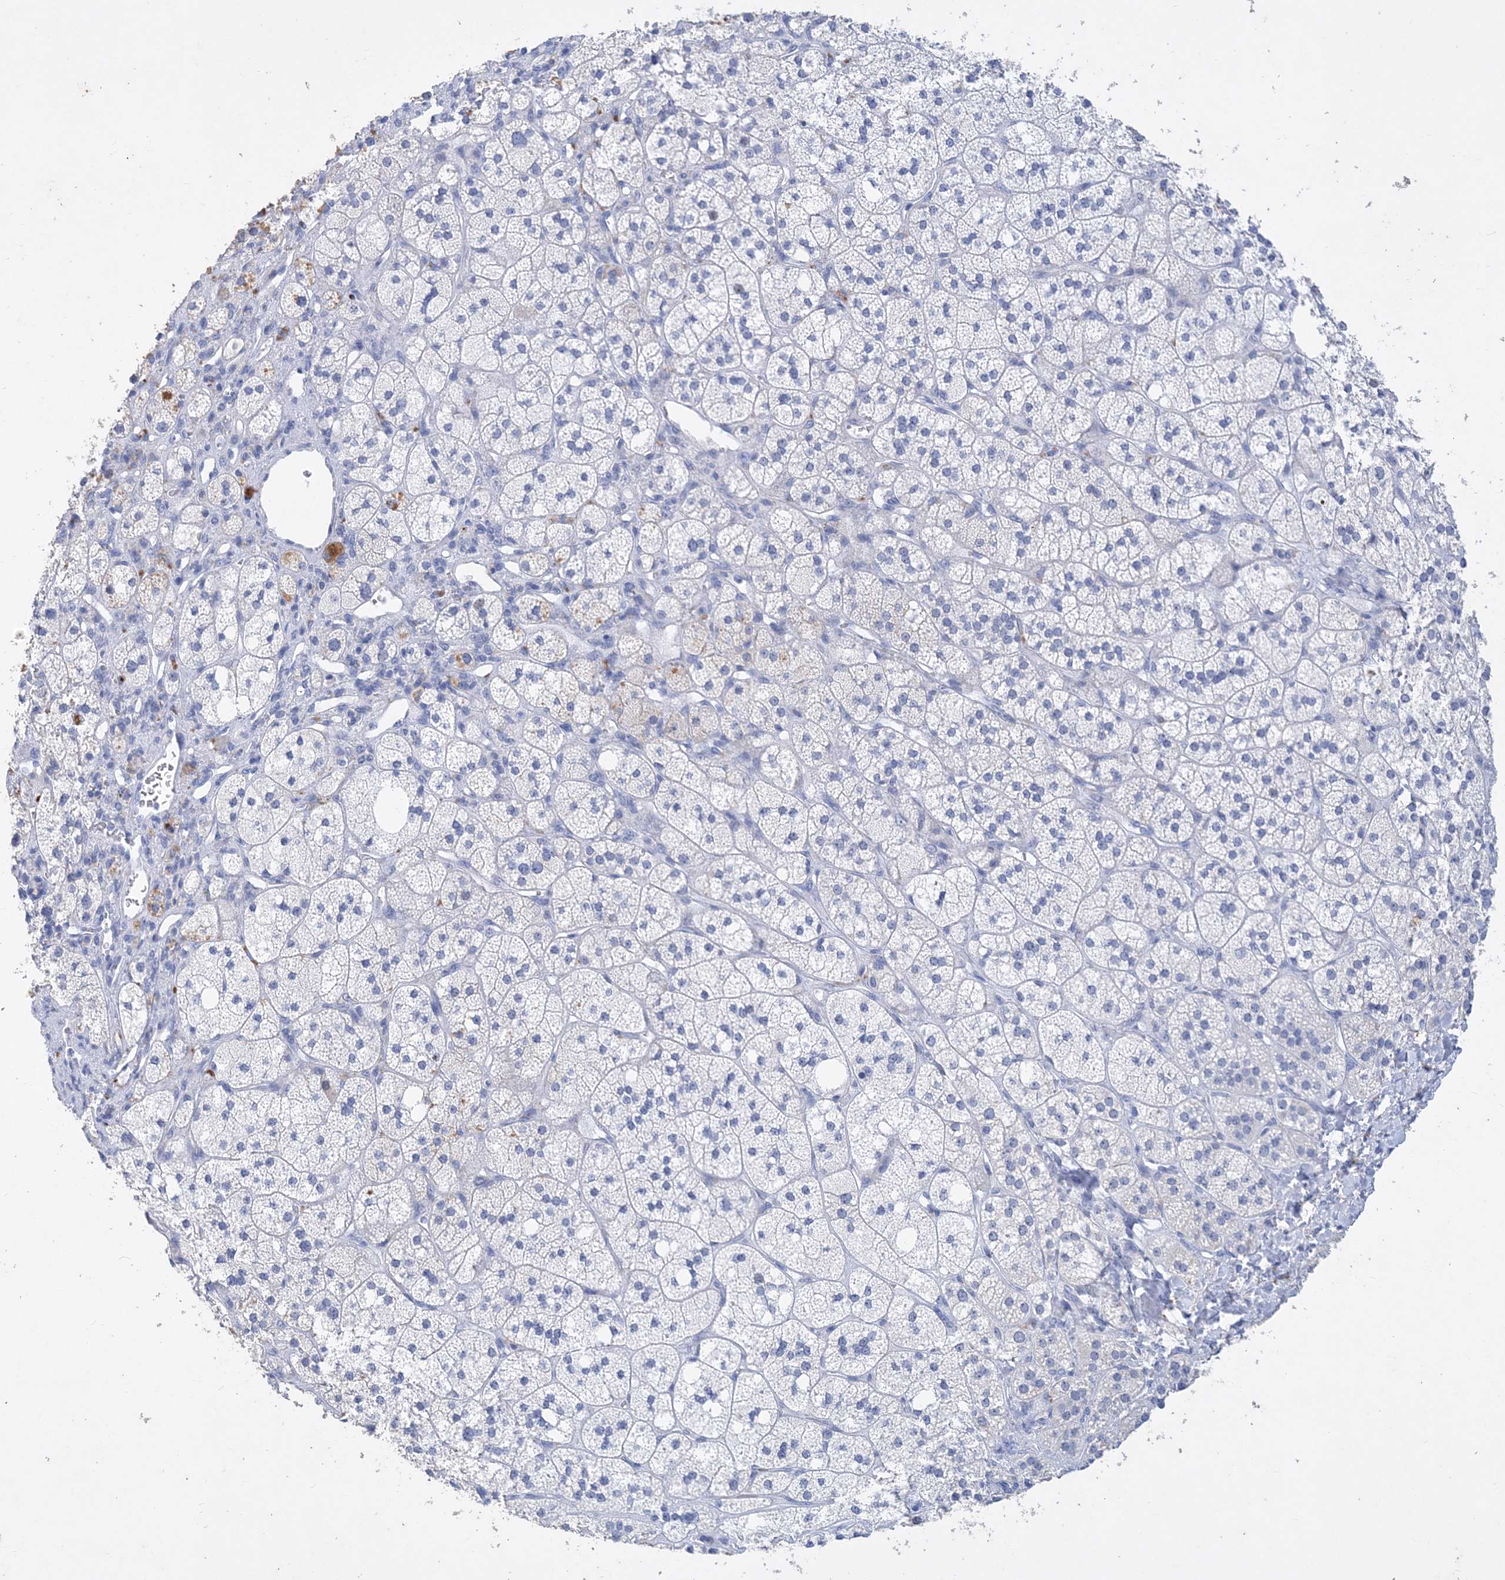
{"staining": {"intensity": "negative", "quantity": "none", "location": "none"}, "tissue": "adrenal gland", "cell_type": "Glandular cells", "image_type": "normal", "snomed": [{"axis": "morphology", "description": "Normal tissue, NOS"}, {"axis": "topography", "description": "Adrenal gland"}], "caption": "Glandular cells are negative for protein expression in normal human adrenal gland. The staining was performed using DAB to visualize the protein expression in brown, while the nuclei were stained in blue with hematoxylin (Magnification: 20x).", "gene": "COPS8", "patient": {"sex": "male", "age": 61}}